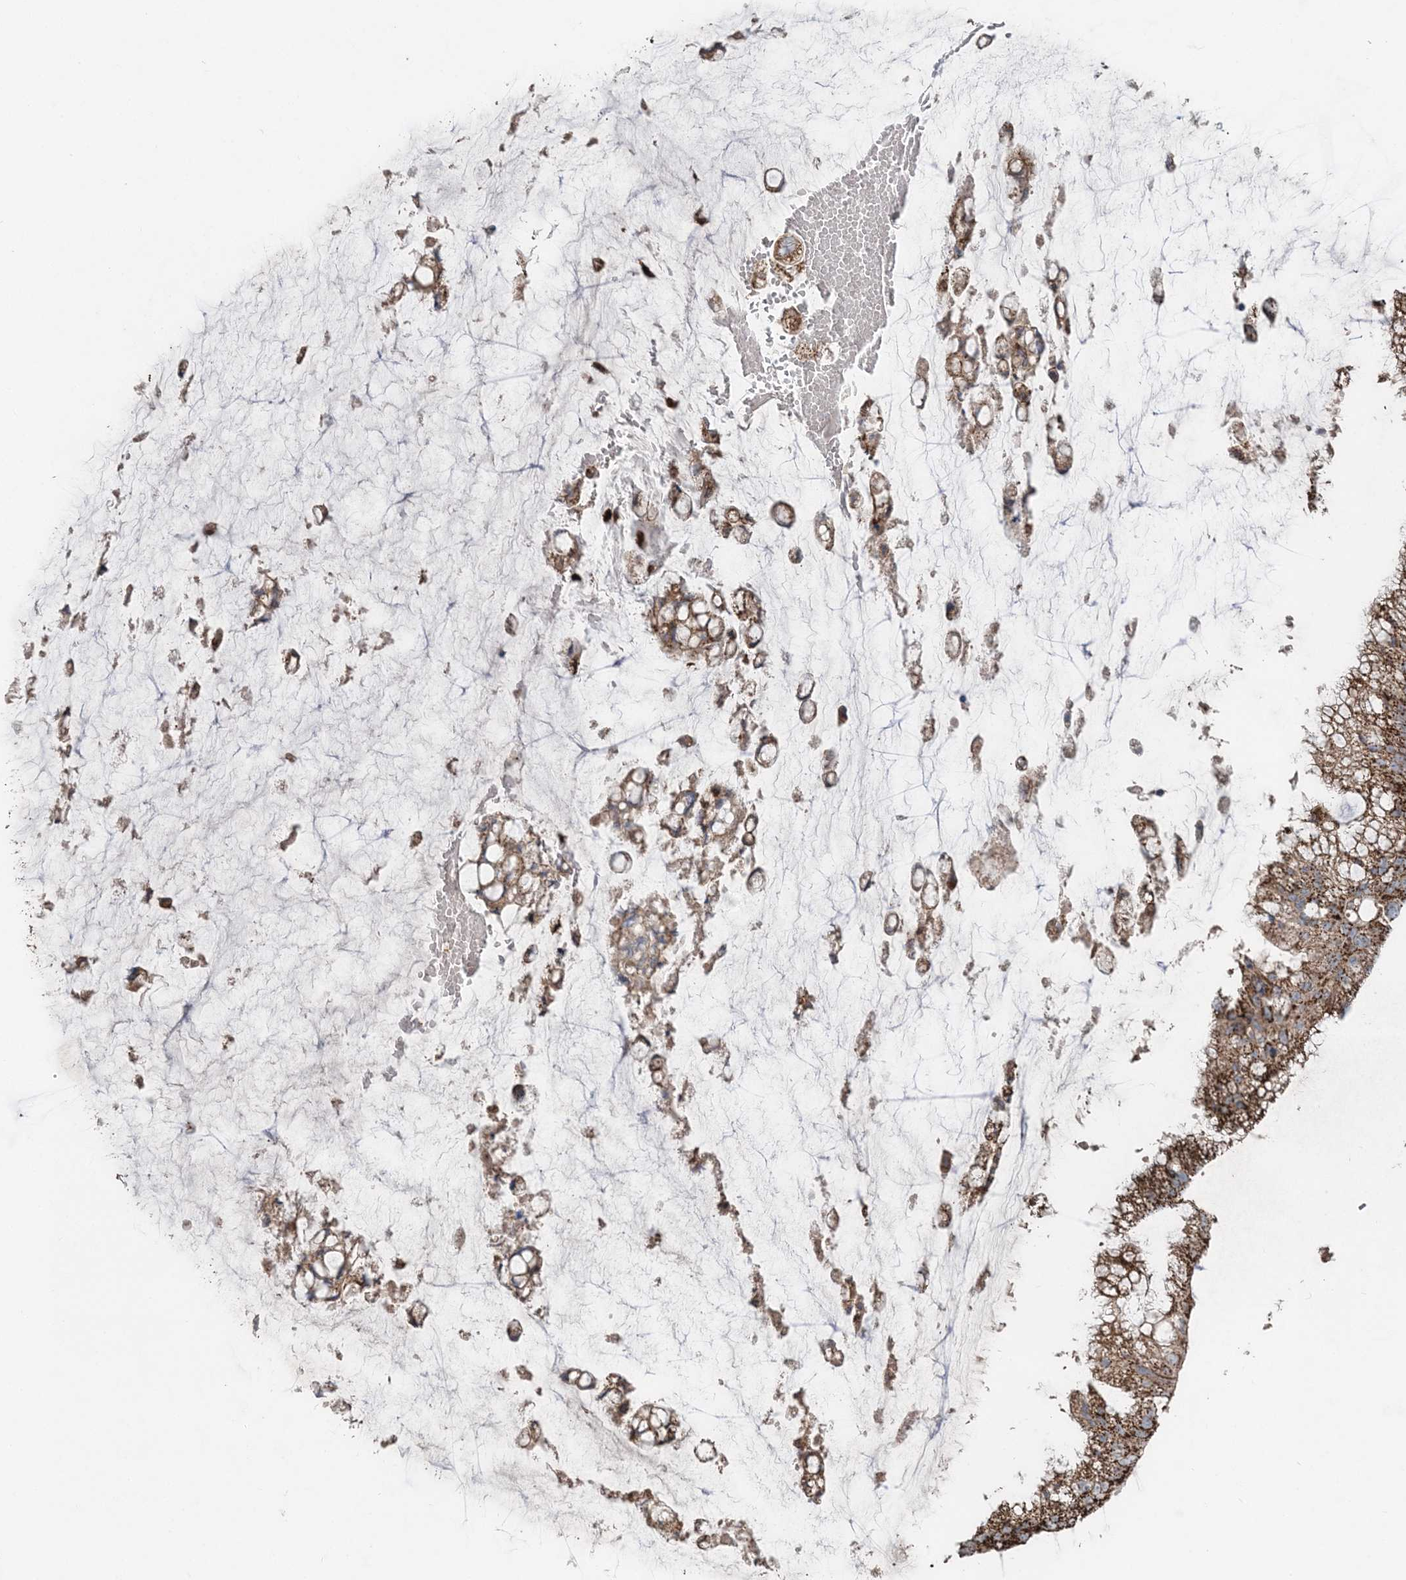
{"staining": {"intensity": "moderate", "quantity": ">75%", "location": "cytoplasmic/membranous"}, "tissue": "ovarian cancer", "cell_type": "Tumor cells", "image_type": "cancer", "snomed": [{"axis": "morphology", "description": "Cystadenocarcinoma, mucinous, NOS"}, {"axis": "topography", "description": "Ovary"}], "caption": "Immunohistochemistry (IHC) image of human mucinous cystadenocarcinoma (ovarian) stained for a protein (brown), which displays medium levels of moderate cytoplasmic/membranous expression in approximately >75% of tumor cells.", "gene": "LRPPRC", "patient": {"sex": "female", "age": 39}}